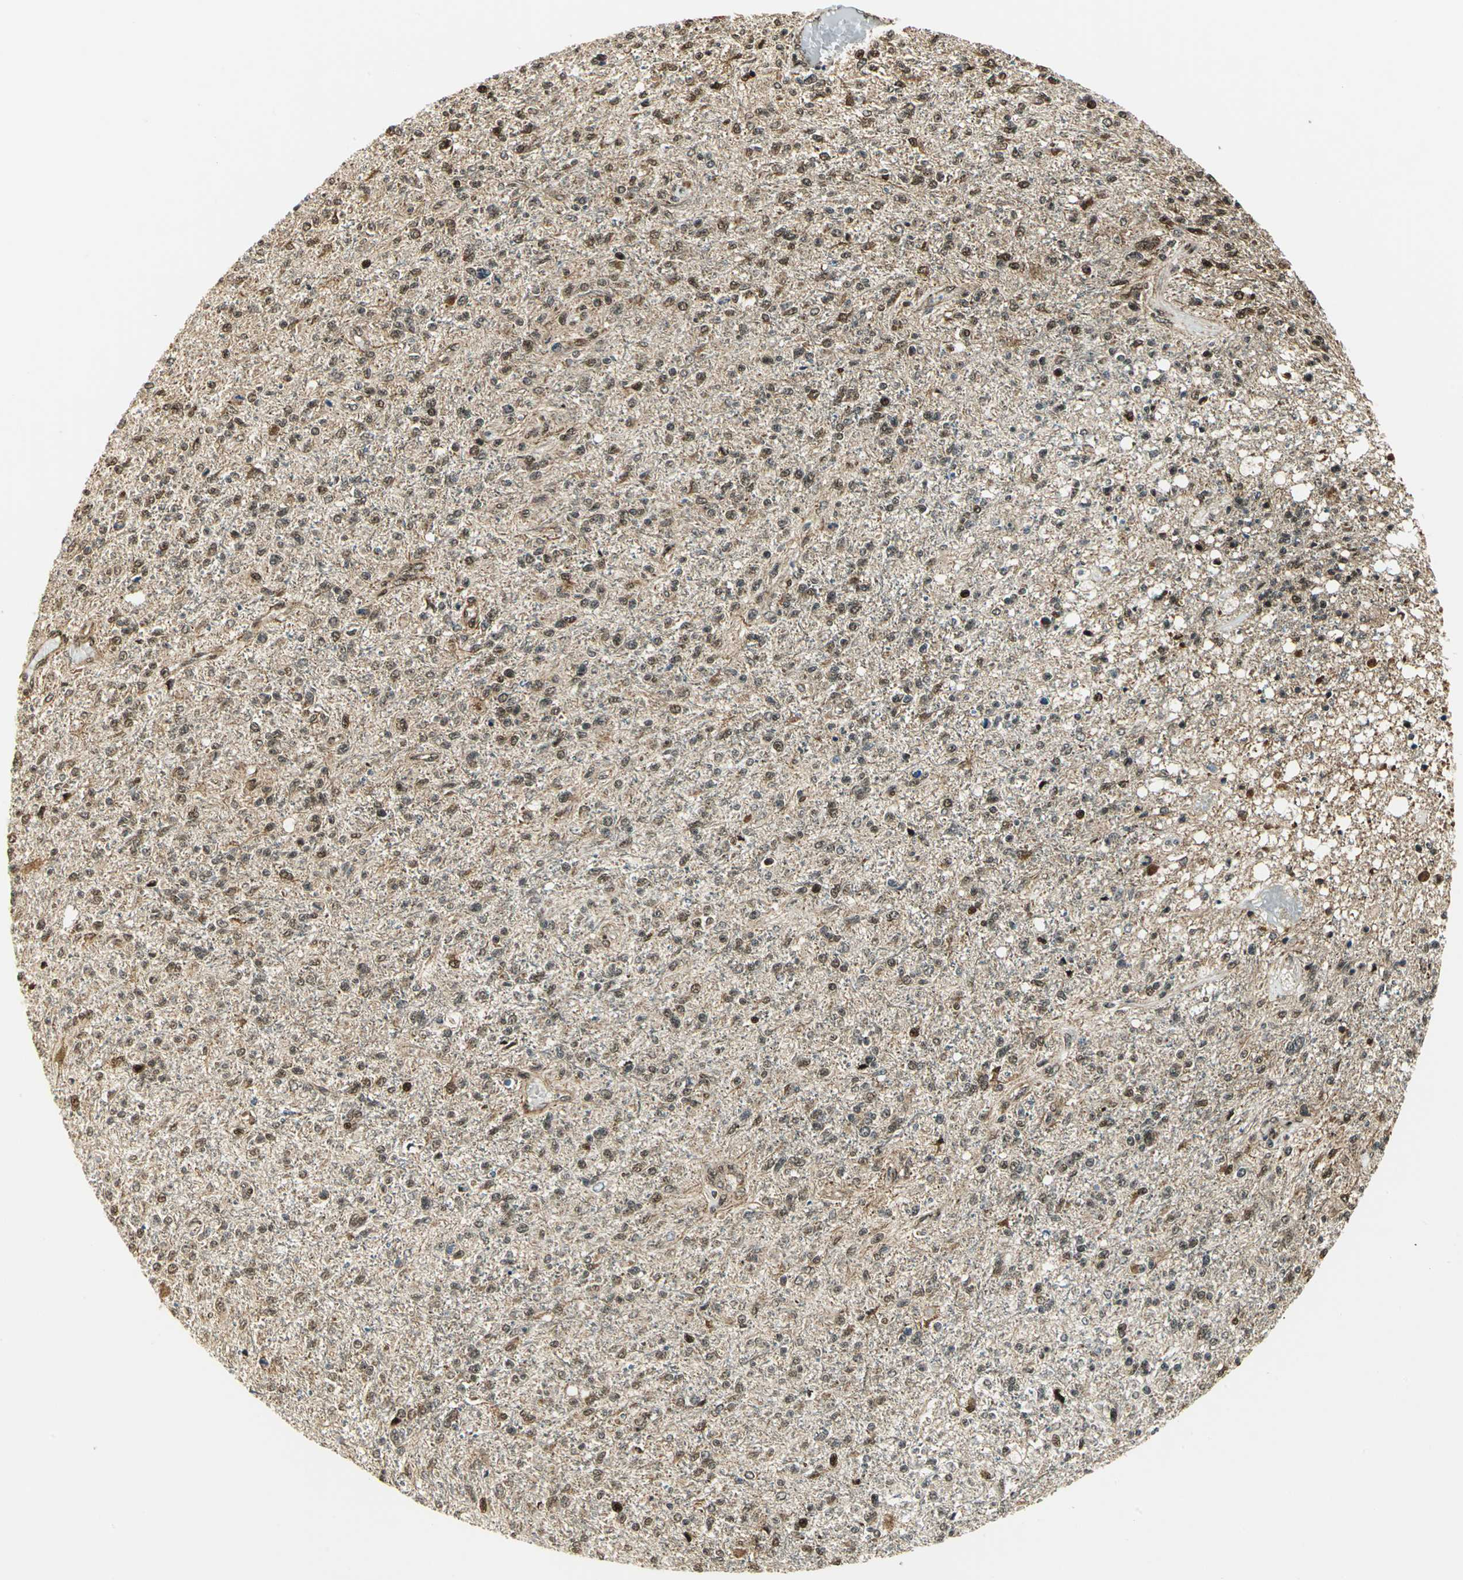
{"staining": {"intensity": "moderate", "quantity": ">75%", "location": "cytoplasmic/membranous,nuclear"}, "tissue": "glioma", "cell_type": "Tumor cells", "image_type": "cancer", "snomed": [{"axis": "morphology", "description": "Glioma, malignant, High grade"}, {"axis": "topography", "description": "Cerebral cortex"}], "caption": "This is a photomicrograph of immunohistochemistry (IHC) staining of malignant glioma (high-grade), which shows moderate positivity in the cytoplasmic/membranous and nuclear of tumor cells.", "gene": "COPS5", "patient": {"sex": "male", "age": 76}}